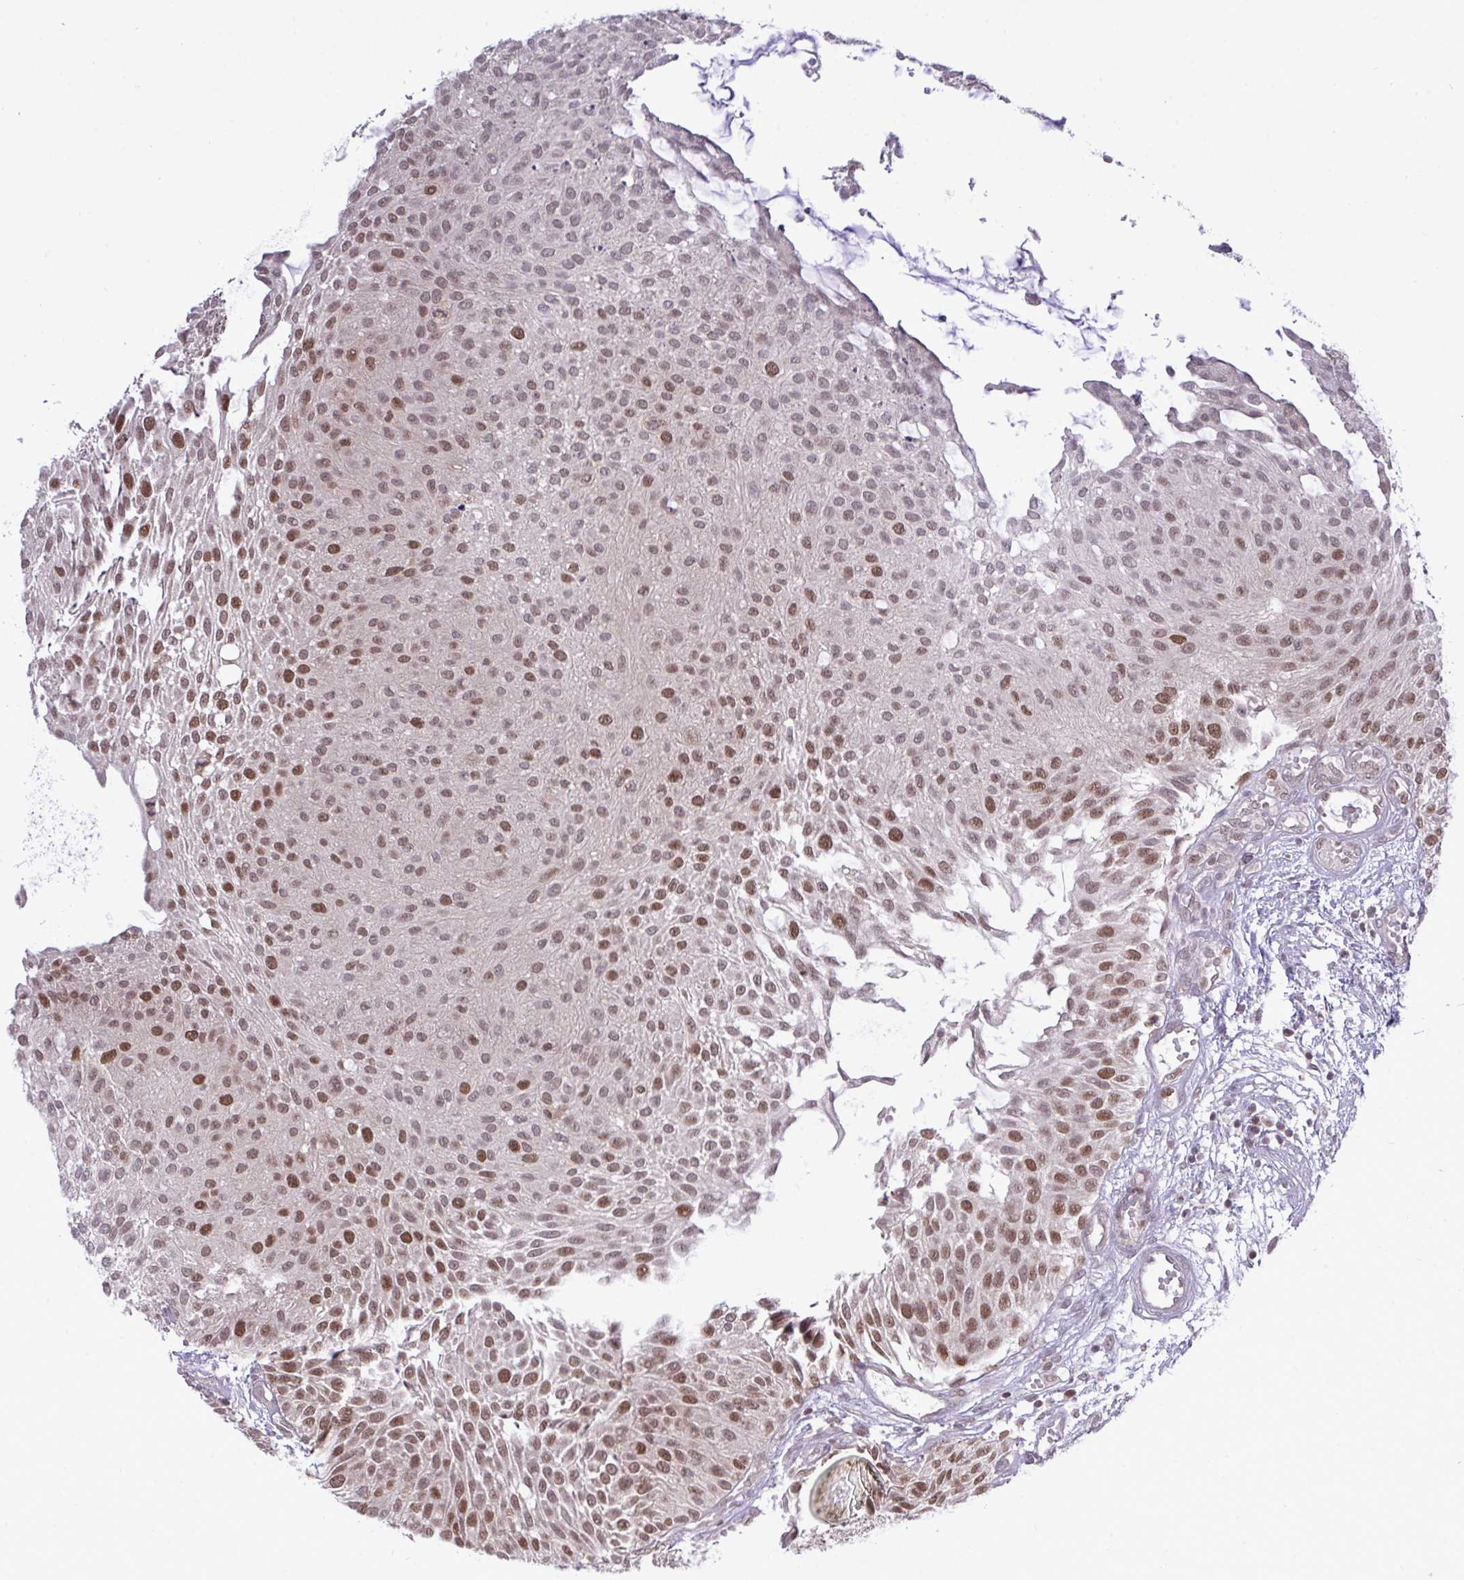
{"staining": {"intensity": "moderate", "quantity": "25%-75%", "location": "nuclear"}, "tissue": "urothelial cancer", "cell_type": "Tumor cells", "image_type": "cancer", "snomed": [{"axis": "morphology", "description": "Urothelial carcinoma, NOS"}, {"axis": "topography", "description": "Urinary bladder"}], "caption": "The histopathology image shows immunohistochemical staining of urothelial cancer. There is moderate nuclear positivity is identified in about 25%-75% of tumor cells.", "gene": "RFC4", "patient": {"sex": "male", "age": 84}}